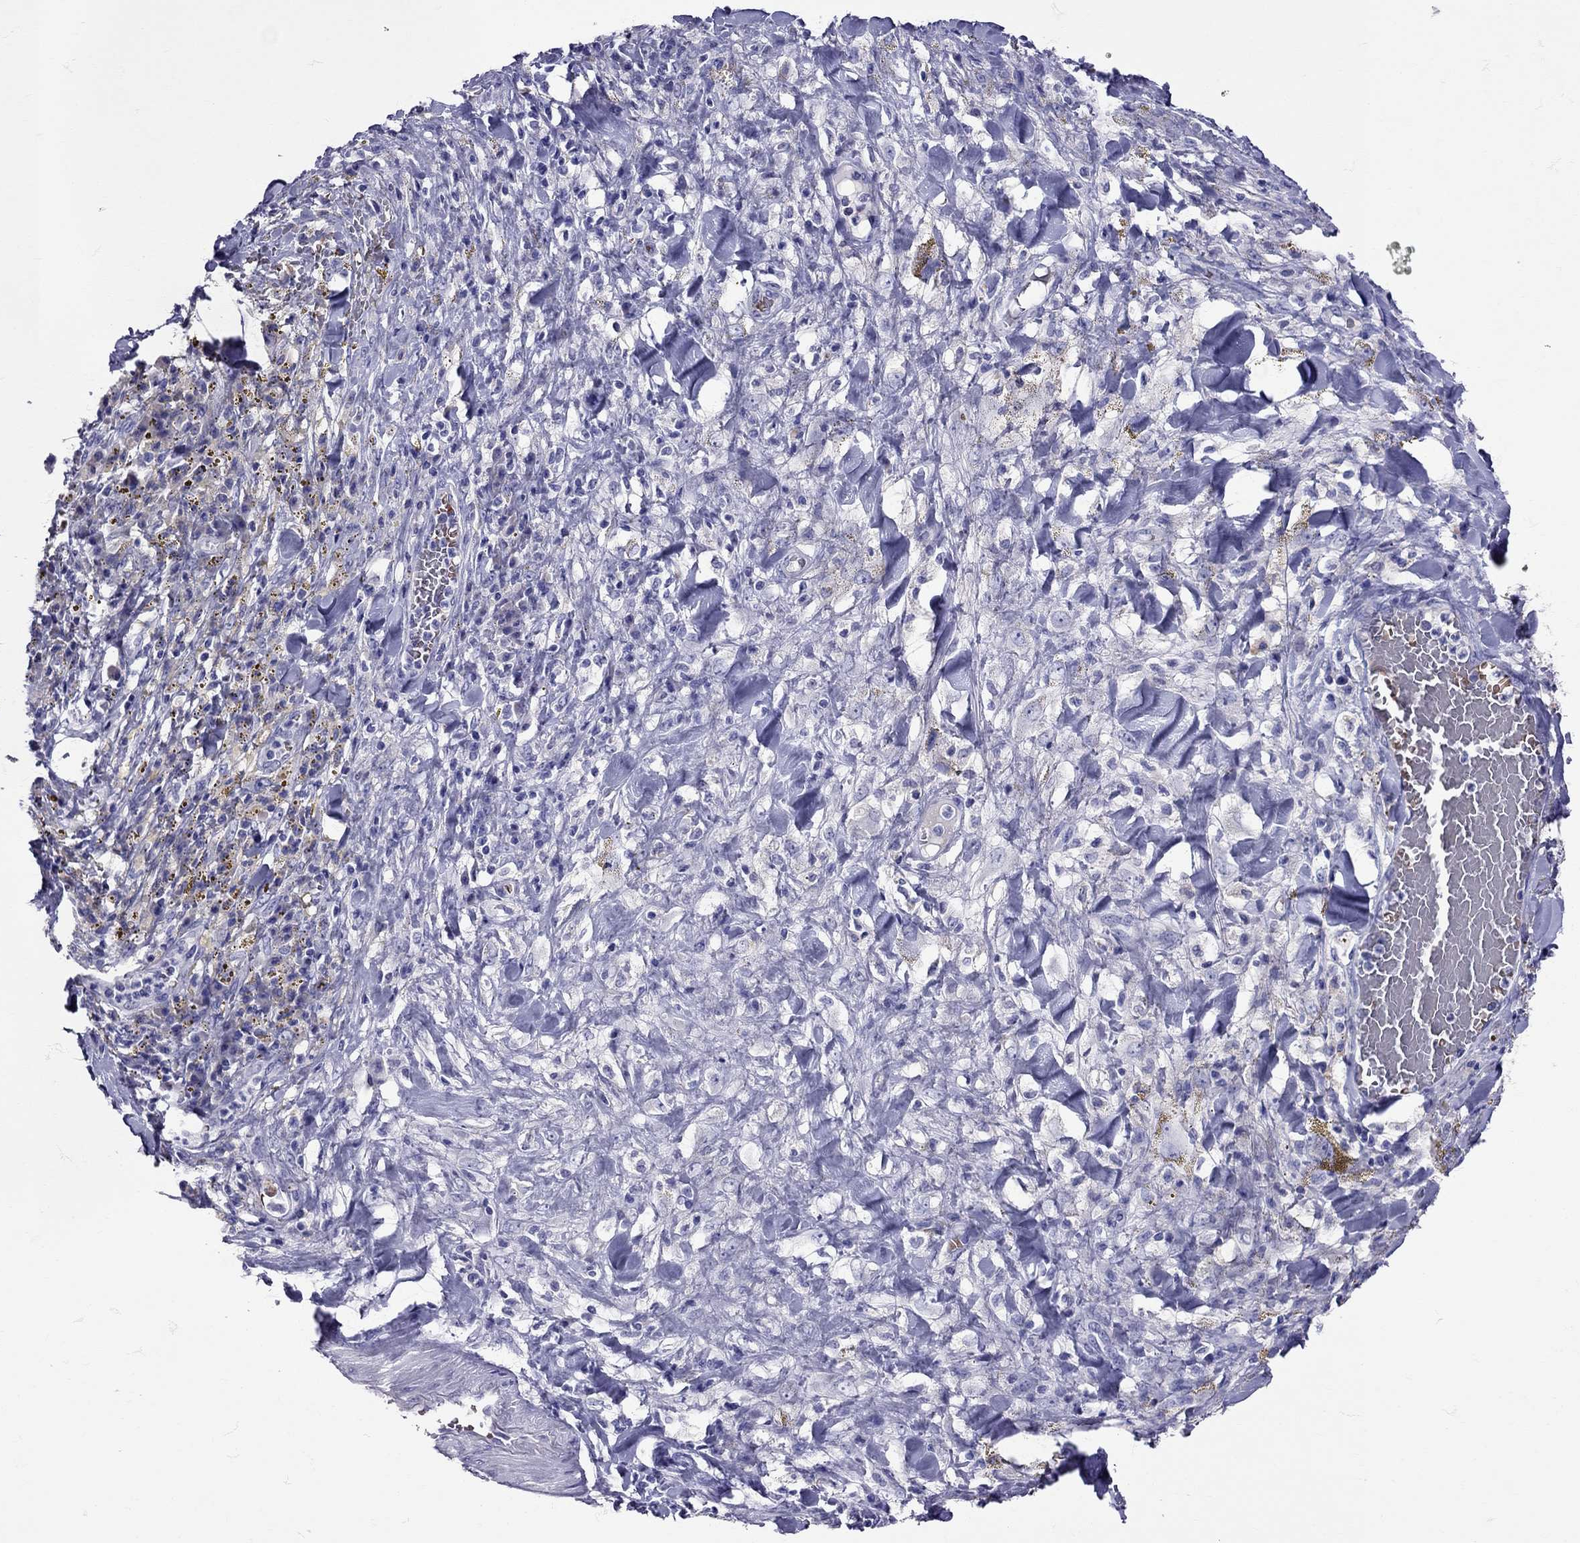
{"staining": {"intensity": "negative", "quantity": "none", "location": "none"}, "tissue": "melanoma", "cell_type": "Tumor cells", "image_type": "cancer", "snomed": [{"axis": "morphology", "description": "Malignant melanoma, NOS"}, {"axis": "topography", "description": "Skin"}], "caption": "The immunohistochemistry (IHC) micrograph has no significant expression in tumor cells of malignant melanoma tissue.", "gene": "TBR1", "patient": {"sex": "female", "age": 91}}